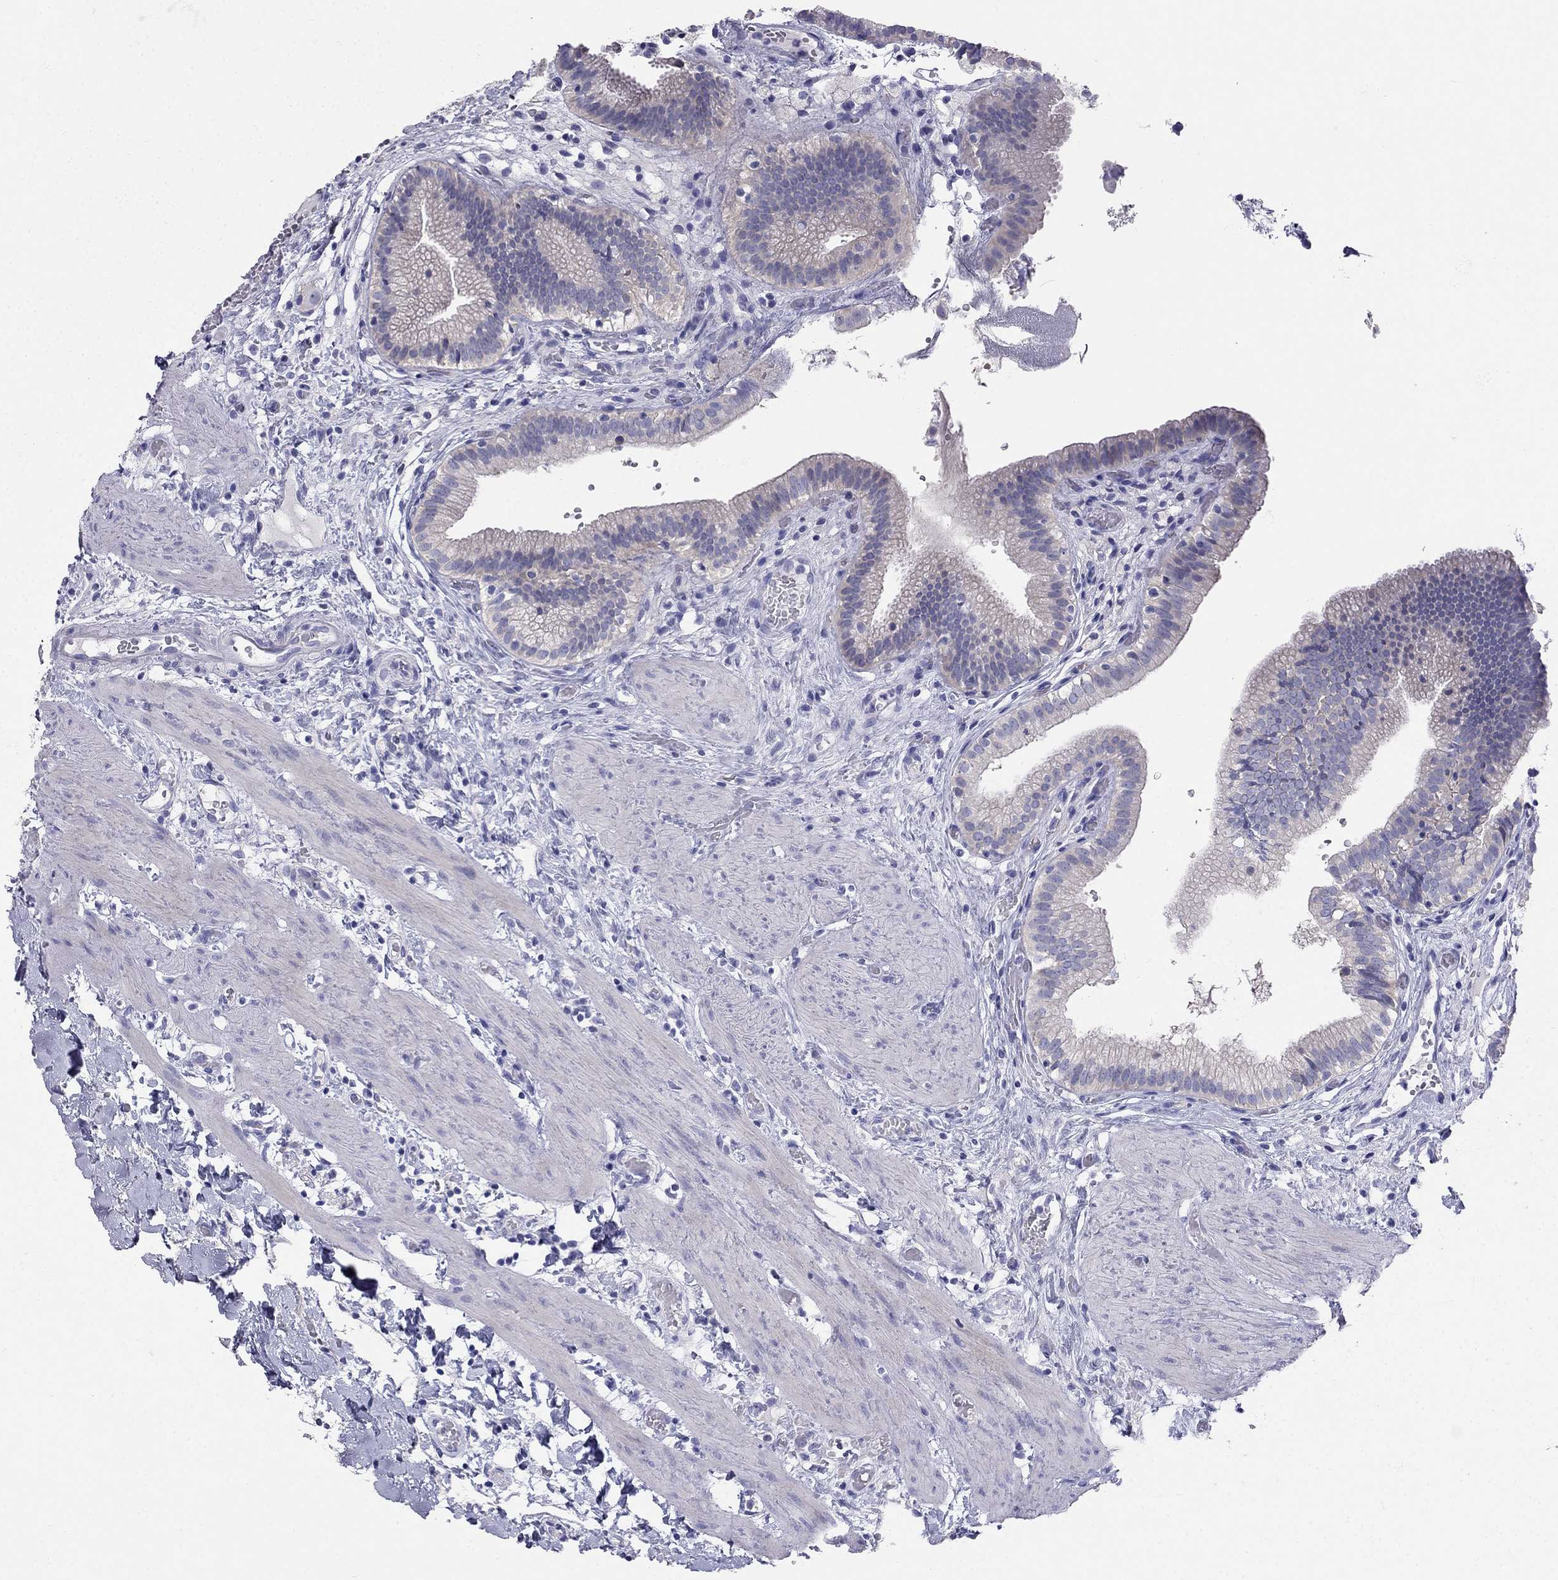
{"staining": {"intensity": "weak", "quantity": "<25%", "location": "cytoplasmic/membranous"}, "tissue": "gallbladder", "cell_type": "Glandular cells", "image_type": "normal", "snomed": [{"axis": "morphology", "description": "Normal tissue, NOS"}, {"axis": "topography", "description": "Gallbladder"}], "caption": "DAB immunohistochemical staining of benign gallbladder shows no significant staining in glandular cells.", "gene": "RFLNA", "patient": {"sex": "female", "age": 24}}